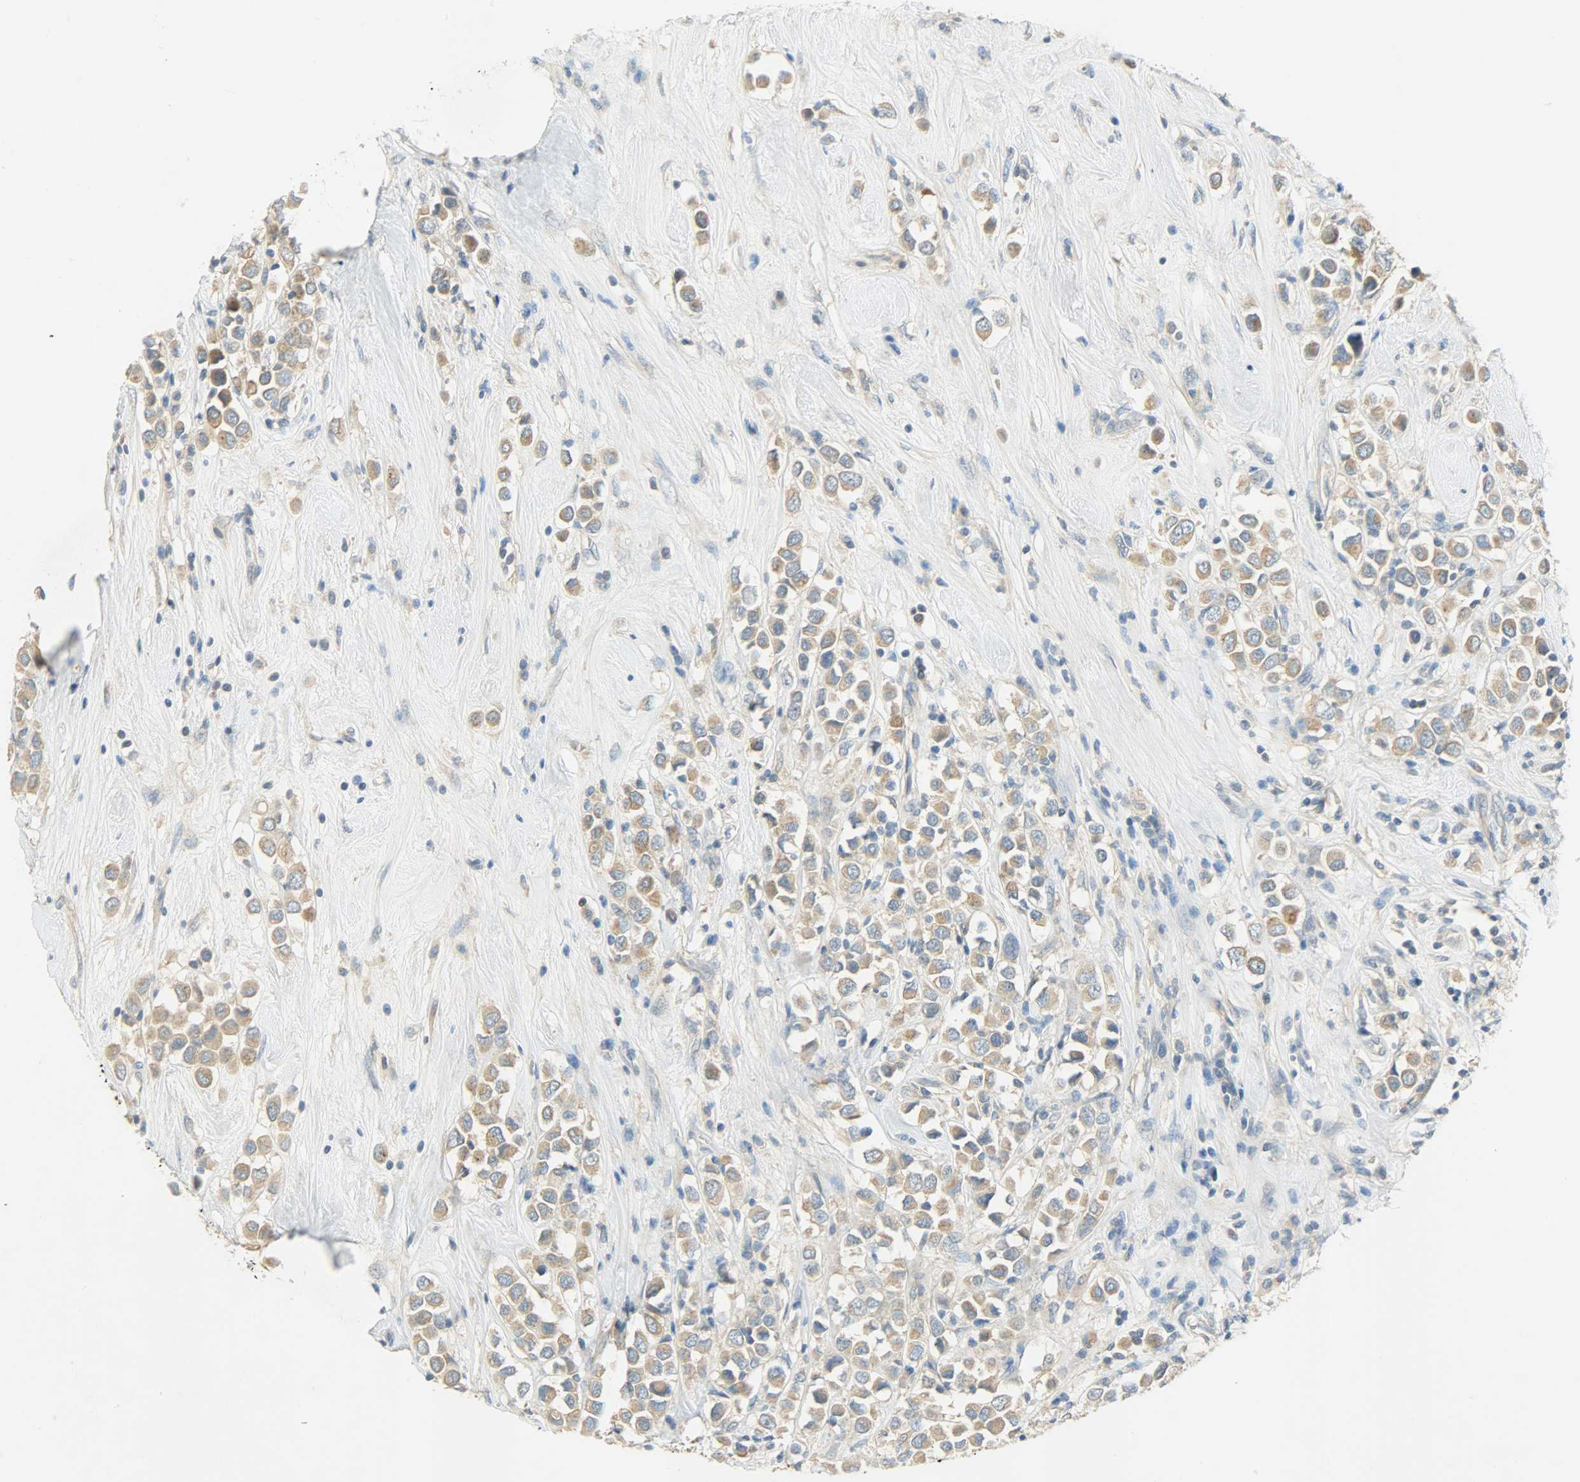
{"staining": {"intensity": "moderate", "quantity": ">75%", "location": "cytoplasmic/membranous"}, "tissue": "breast cancer", "cell_type": "Tumor cells", "image_type": "cancer", "snomed": [{"axis": "morphology", "description": "Duct carcinoma"}, {"axis": "topography", "description": "Breast"}], "caption": "This is a photomicrograph of immunohistochemistry (IHC) staining of breast cancer (intraductal carcinoma), which shows moderate staining in the cytoplasmic/membranous of tumor cells.", "gene": "DSG2", "patient": {"sex": "female", "age": 61}}